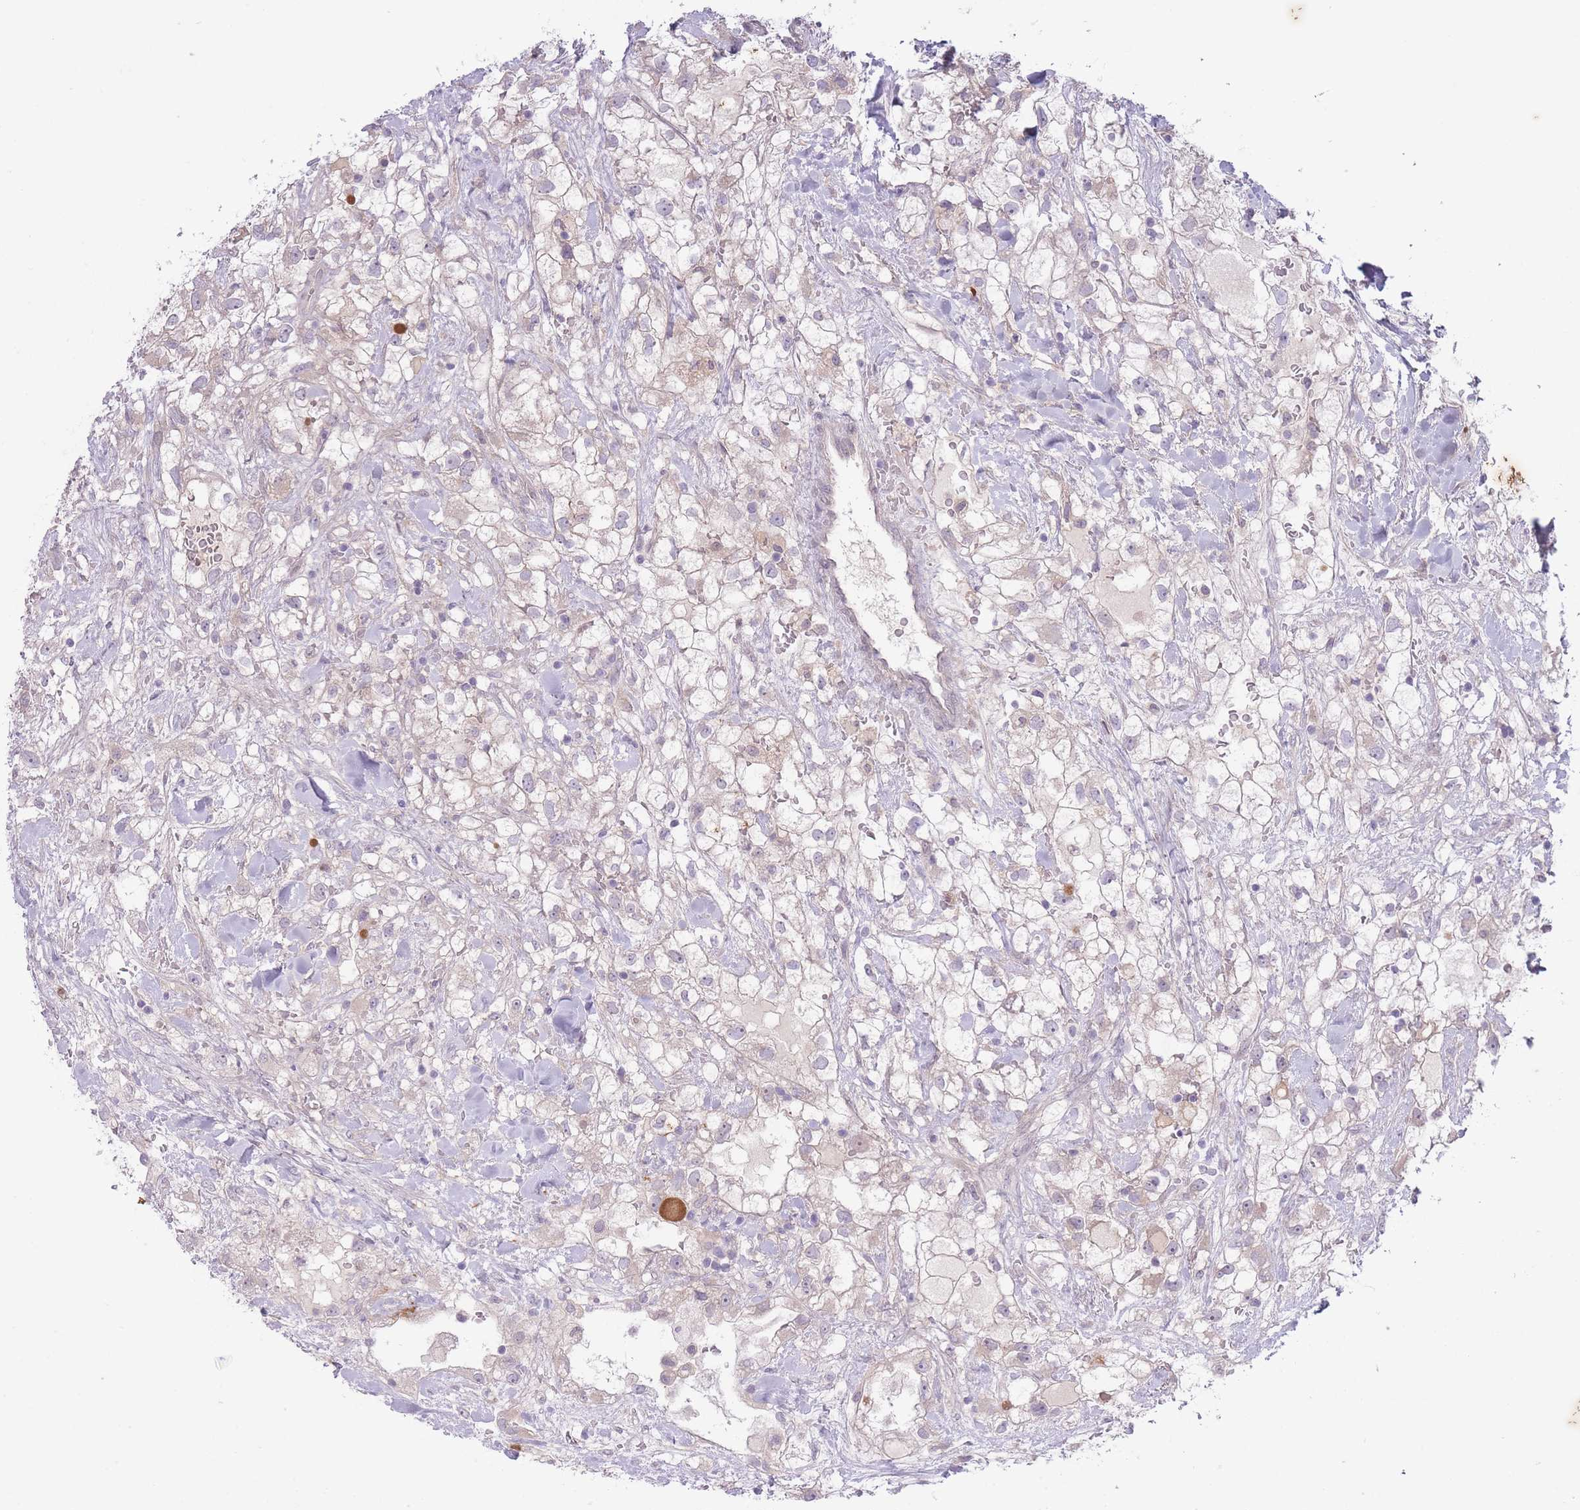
{"staining": {"intensity": "negative", "quantity": "none", "location": "none"}, "tissue": "renal cancer", "cell_type": "Tumor cells", "image_type": "cancer", "snomed": [{"axis": "morphology", "description": "Adenocarcinoma, NOS"}, {"axis": "topography", "description": "Kidney"}], "caption": "This is an IHC photomicrograph of human adenocarcinoma (renal). There is no positivity in tumor cells.", "gene": "ARPIN", "patient": {"sex": "male", "age": 59}}